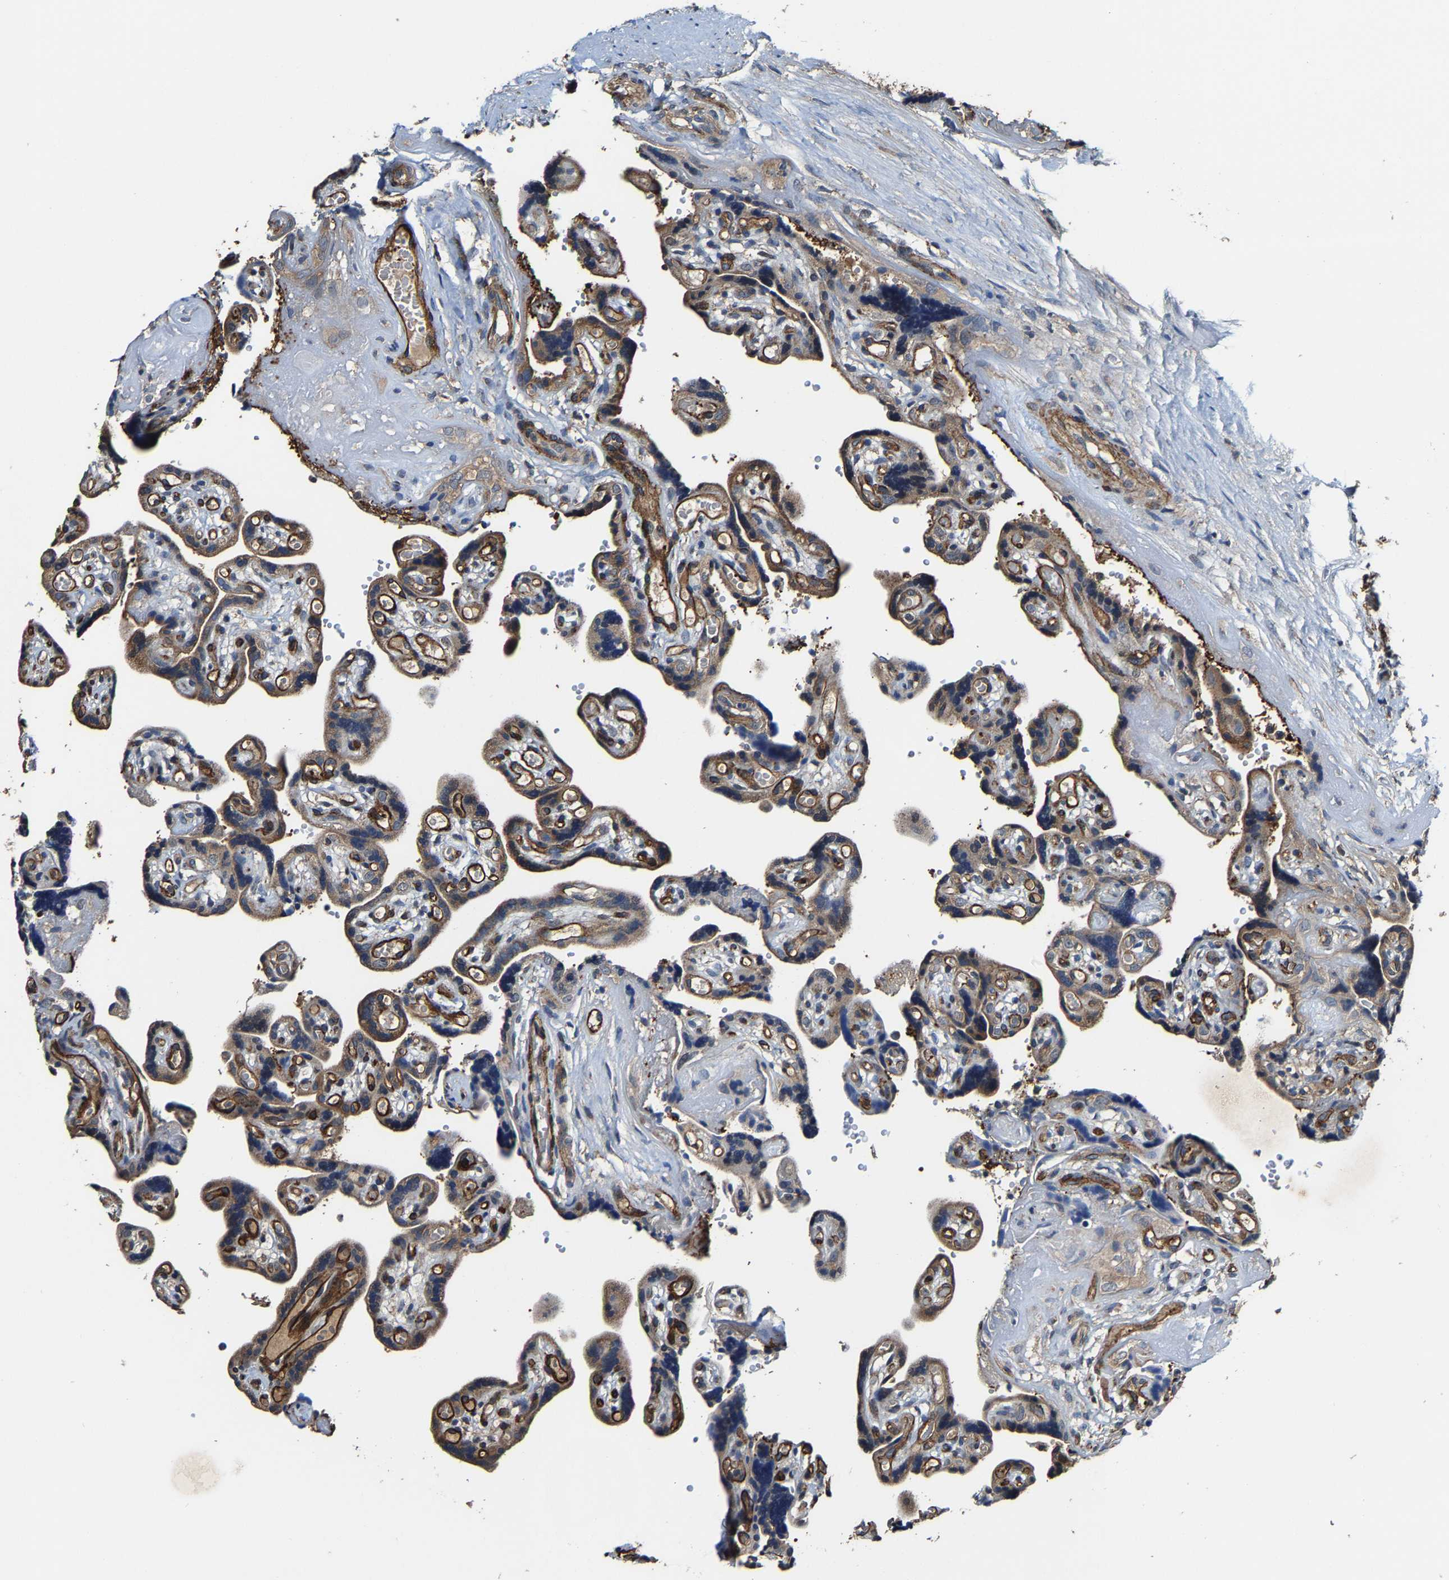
{"staining": {"intensity": "moderate", "quantity": ">75%", "location": "cytoplasmic/membranous"}, "tissue": "placenta", "cell_type": "Trophoblastic cells", "image_type": "normal", "snomed": [{"axis": "morphology", "description": "Normal tissue, NOS"}, {"axis": "topography", "description": "Placenta"}], "caption": "An immunohistochemistry micrograph of normal tissue is shown. Protein staining in brown highlights moderate cytoplasmic/membranous positivity in placenta within trophoblastic cells.", "gene": "GFRA3", "patient": {"sex": "female", "age": 30}}